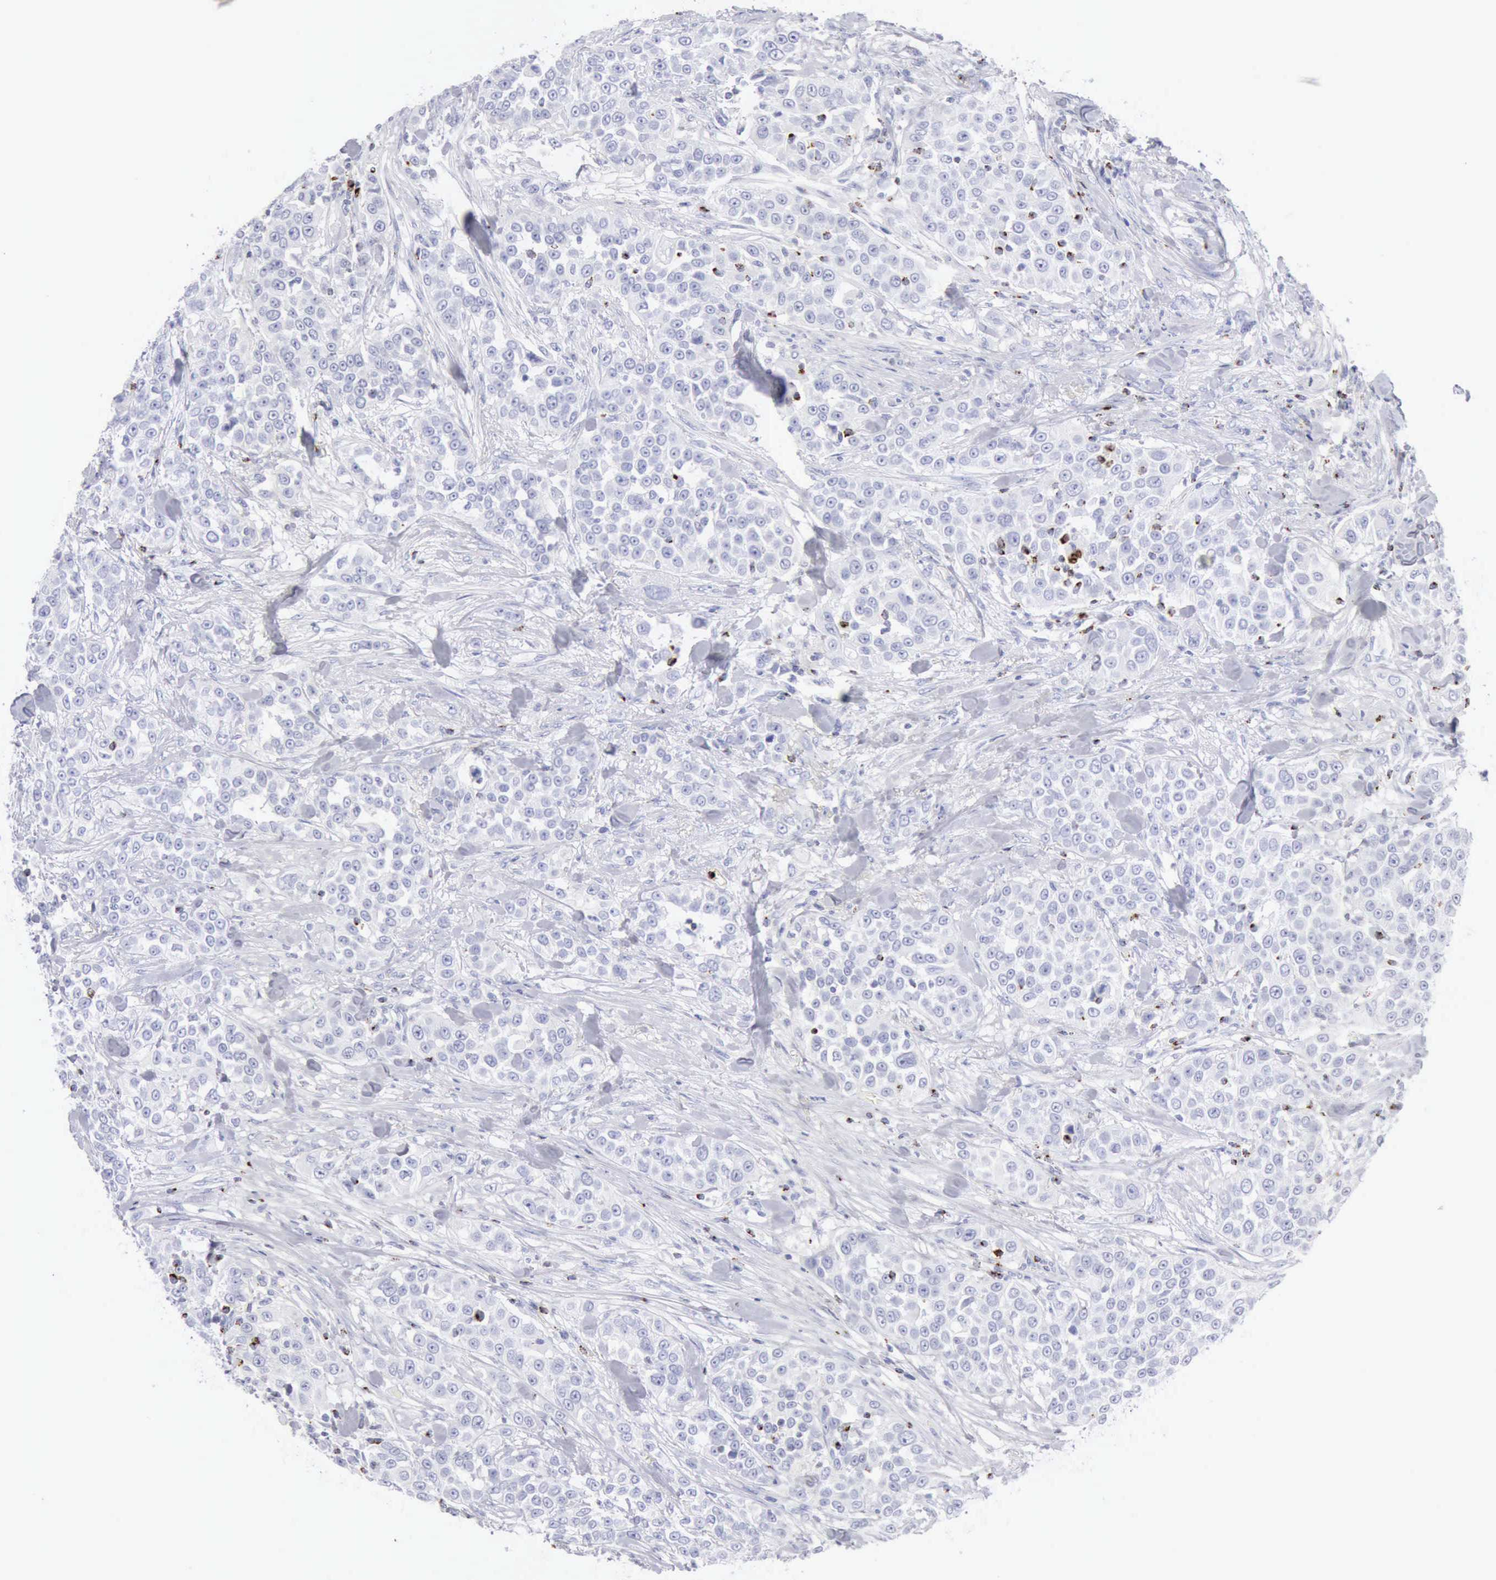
{"staining": {"intensity": "negative", "quantity": "none", "location": "none"}, "tissue": "urothelial cancer", "cell_type": "Tumor cells", "image_type": "cancer", "snomed": [{"axis": "morphology", "description": "Urothelial carcinoma, High grade"}, {"axis": "topography", "description": "Urinary bladder"}], "caption": "Photomicrograph shows no protein positivity in tumor cells of urothelial carcinoma (high-grade) tissue.", "gene": "GZMB", "patient": {"sex": "female", "age": 80}}